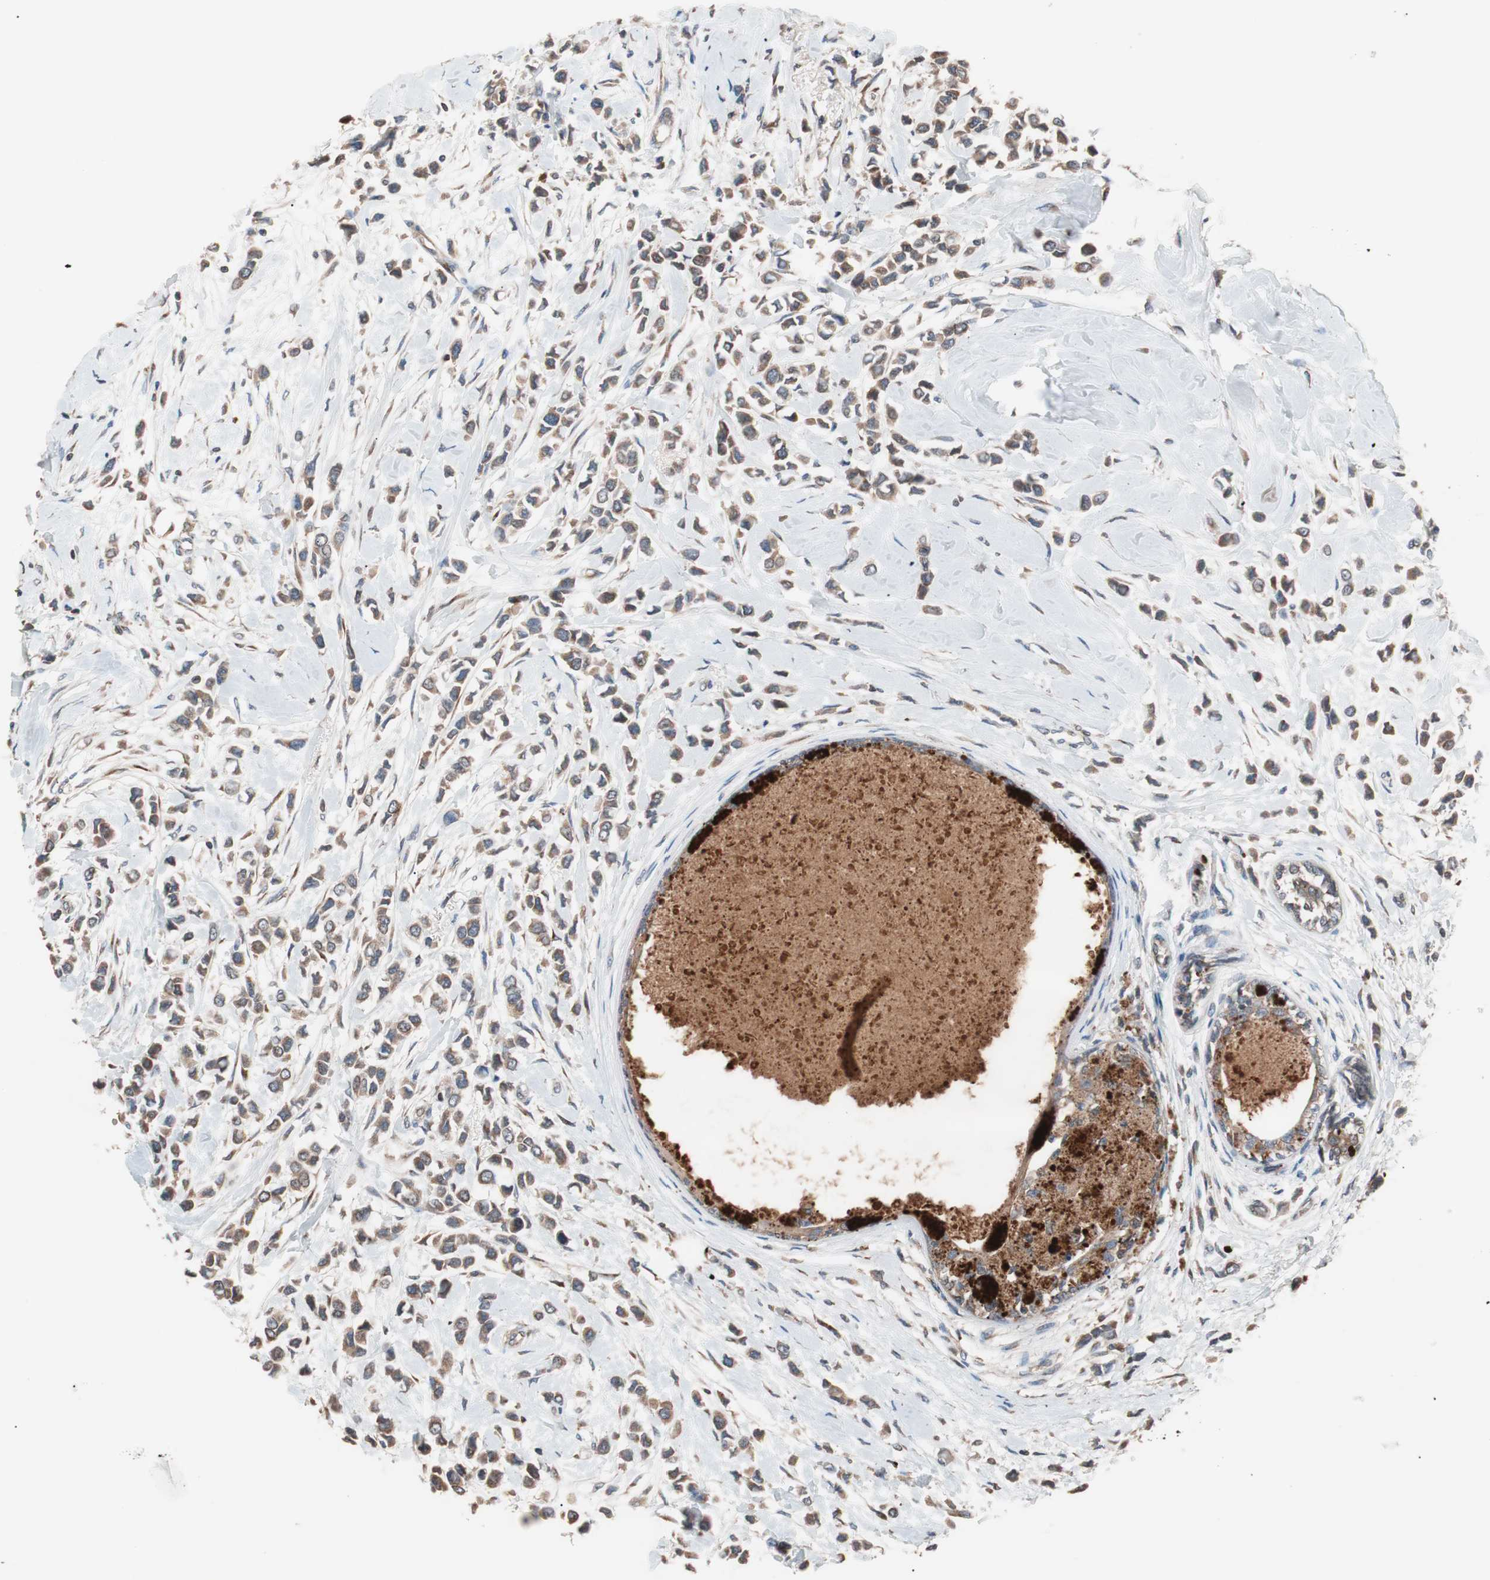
{"staining": {"intensity": "moderate", "quantity": ">75%", "location": "cytoplasmic/membranous"}, "tissue": "breast cancer", "cell_type": "Tumor cells", "image_type": "cancer", "snomed": [{"axis": "morphology", "description": "Lobular carcinoma"}, {"axis": "topography", "description": "Breast"}], "caption": "Immunohistochemistry (IHC) photomicrograph of neoplastic tissue: lobular carcinoma (breast) stained using IHC reveals medium levels of moderate protein expression localized specifically in the cytoplasmic/membranous of tumor cells, appearing as a cytoplasmic/membranous brown color.", "gene": "GLYCTK", "patient": {"sex": "female", "age": 51}}